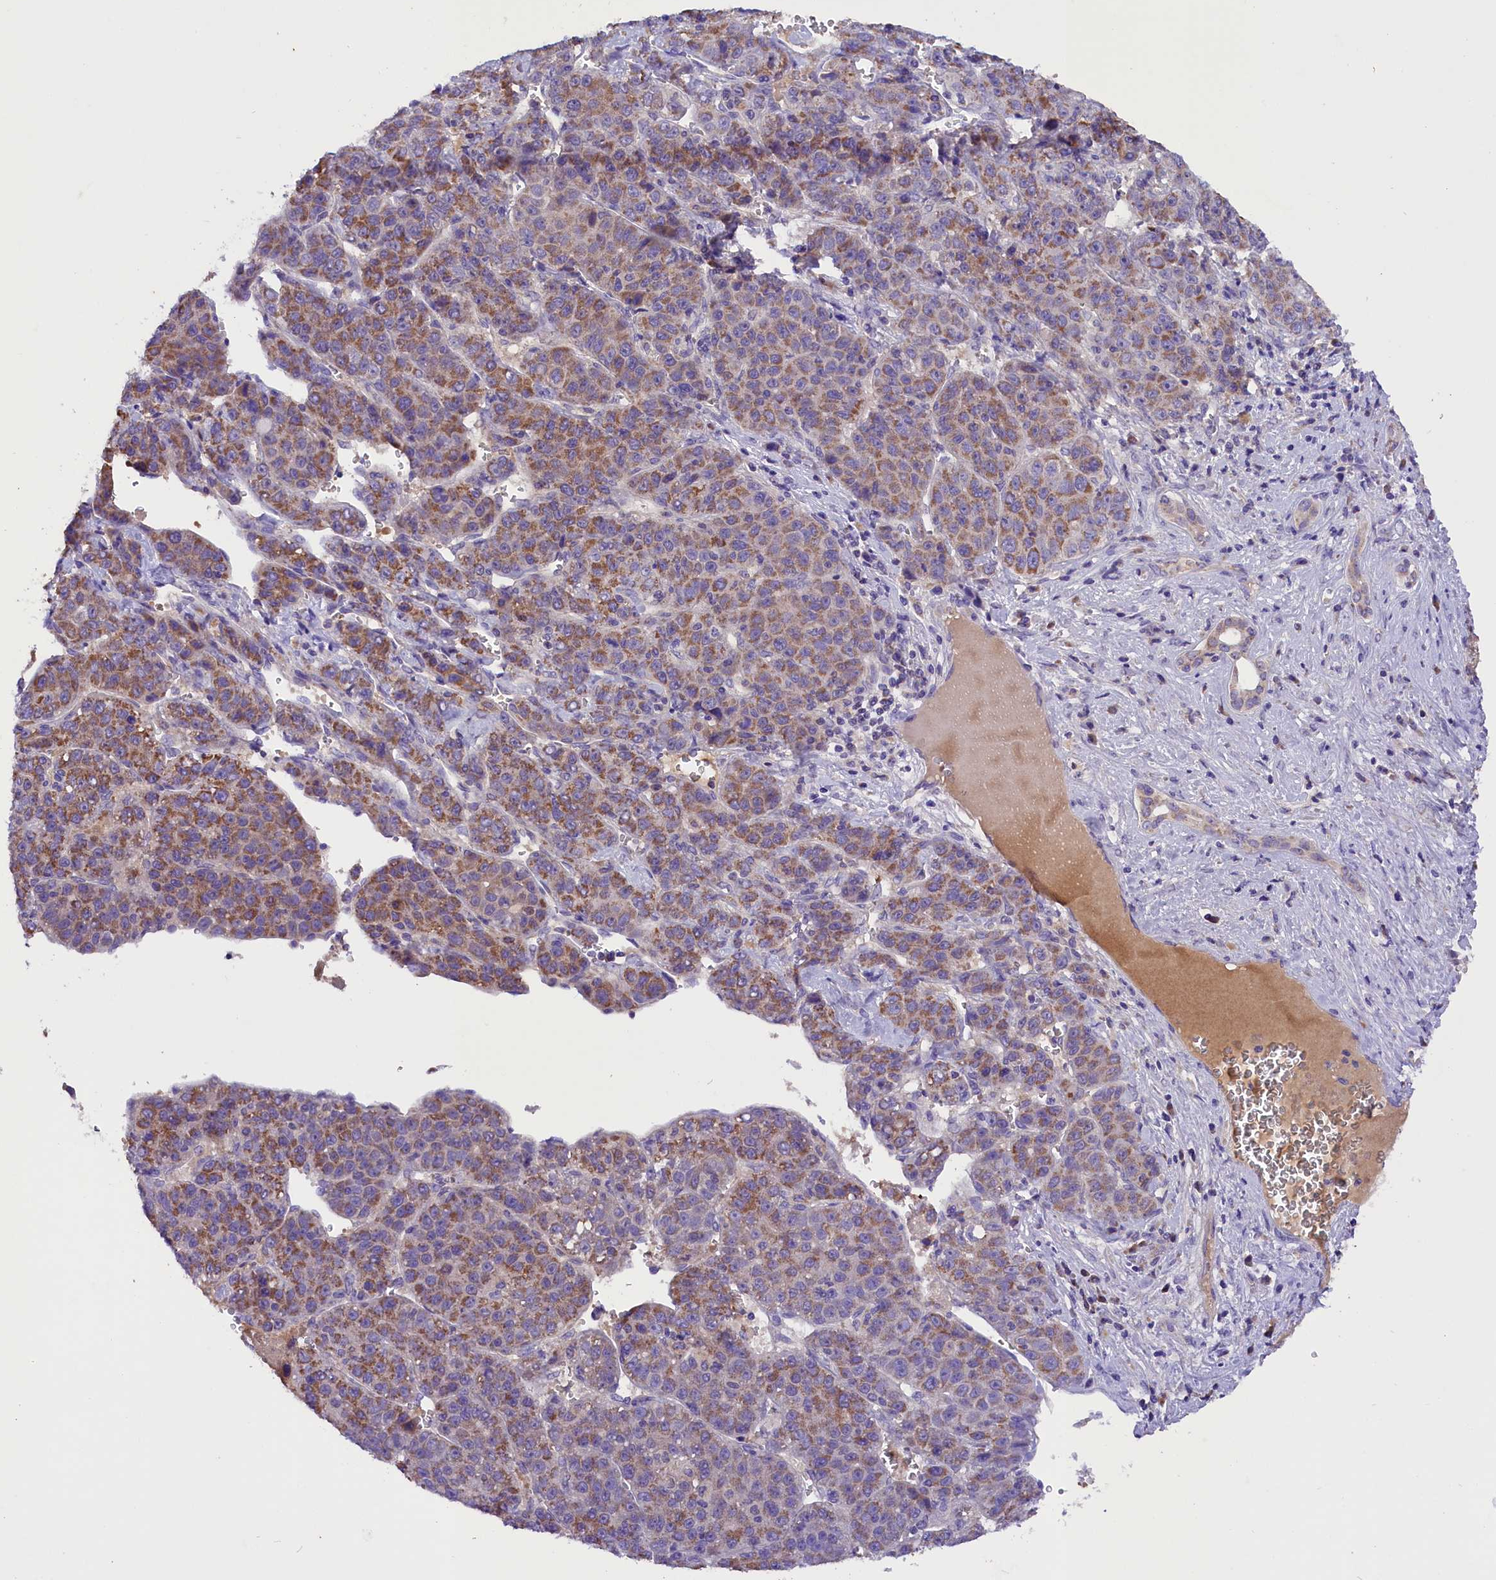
{"staining": {"intensity": "moderate", "quantity": ">75%", "location": "cytoplasmic/membranous"}, "tissue": "liver cancer", "cell_type": "Tumor cells", "image_type": "cancer", "snomed": [{"axis": "morphology", "description": "Carcinoma, Hepatocellular, NOS"}, {"axis": "topography", "description": "Liver"}], "caption": "IHC staining of liver cancer, which displays medium levels of moderate cytoplasmic/membranous expression in about >75% of tumor cells indicating moderate cytoplasmic/membranous protein expression. The staining was performed using DAB (brown) for protein detection and nuclei were counterstained in hematoxylin (blue).", "gene": "SIX5", "patient": {"sex": "female", "age": 53}}